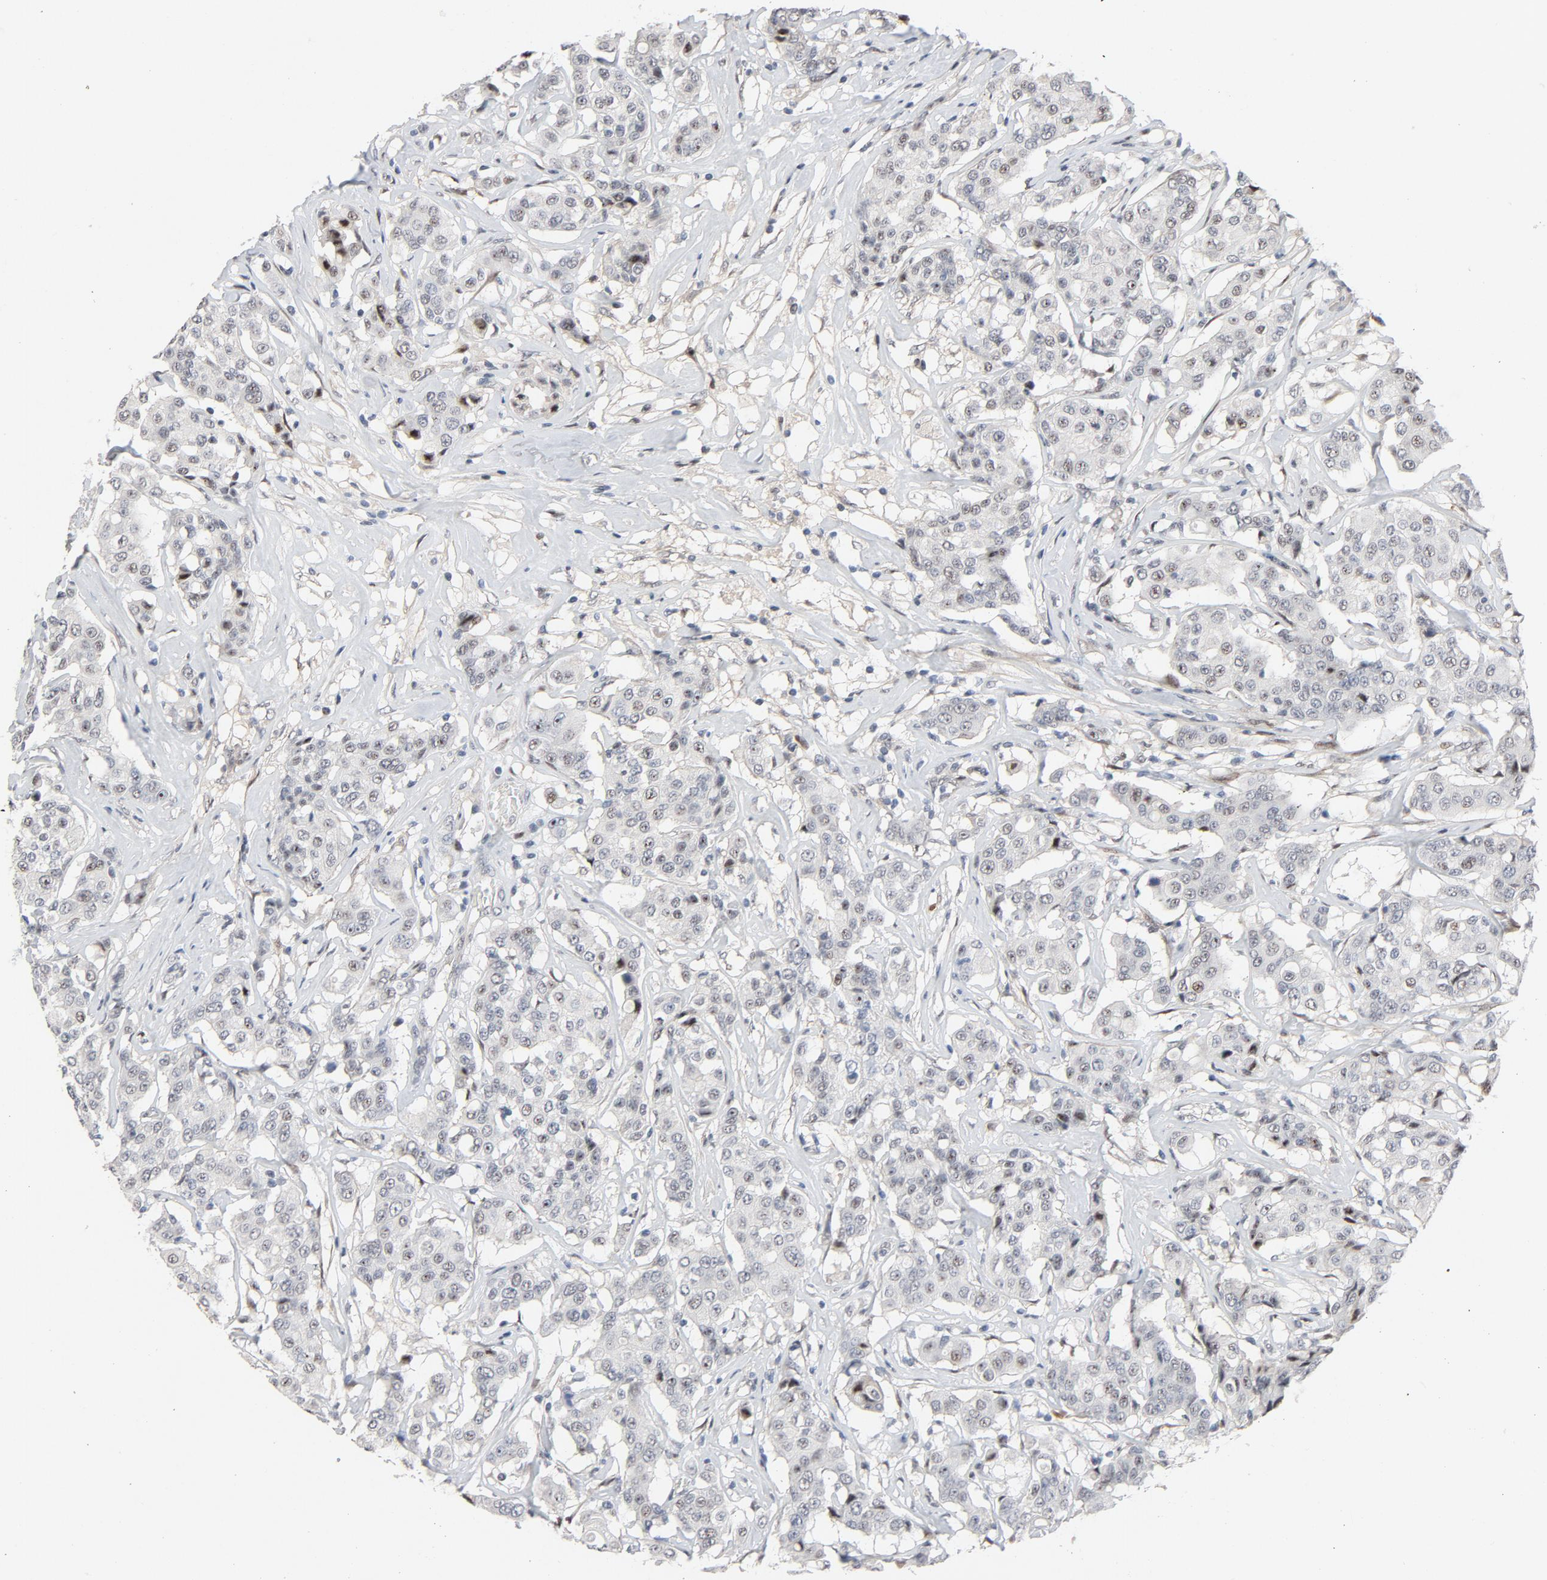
{"staining": {"intensity": "negative", "quantity": "none", "location": "none"}, "tissue": "breast cancer", "cell_type": "Tumor cells", "image_type": "cancer", "snomed": [{"axis": "morphology", "description": "Duct carcinoma"}, {"axis": "topography", "description": "Breast"}], "caption": "A histopathology image of human breast cancer is negative for staining in tumor cells. Brightfield microscopy of IHC stained with DAB (brown) and hematoxylin (blue), captured at high magnification.", "gene": "FSCB", "patient": {"sex": "female", "age": 27}}